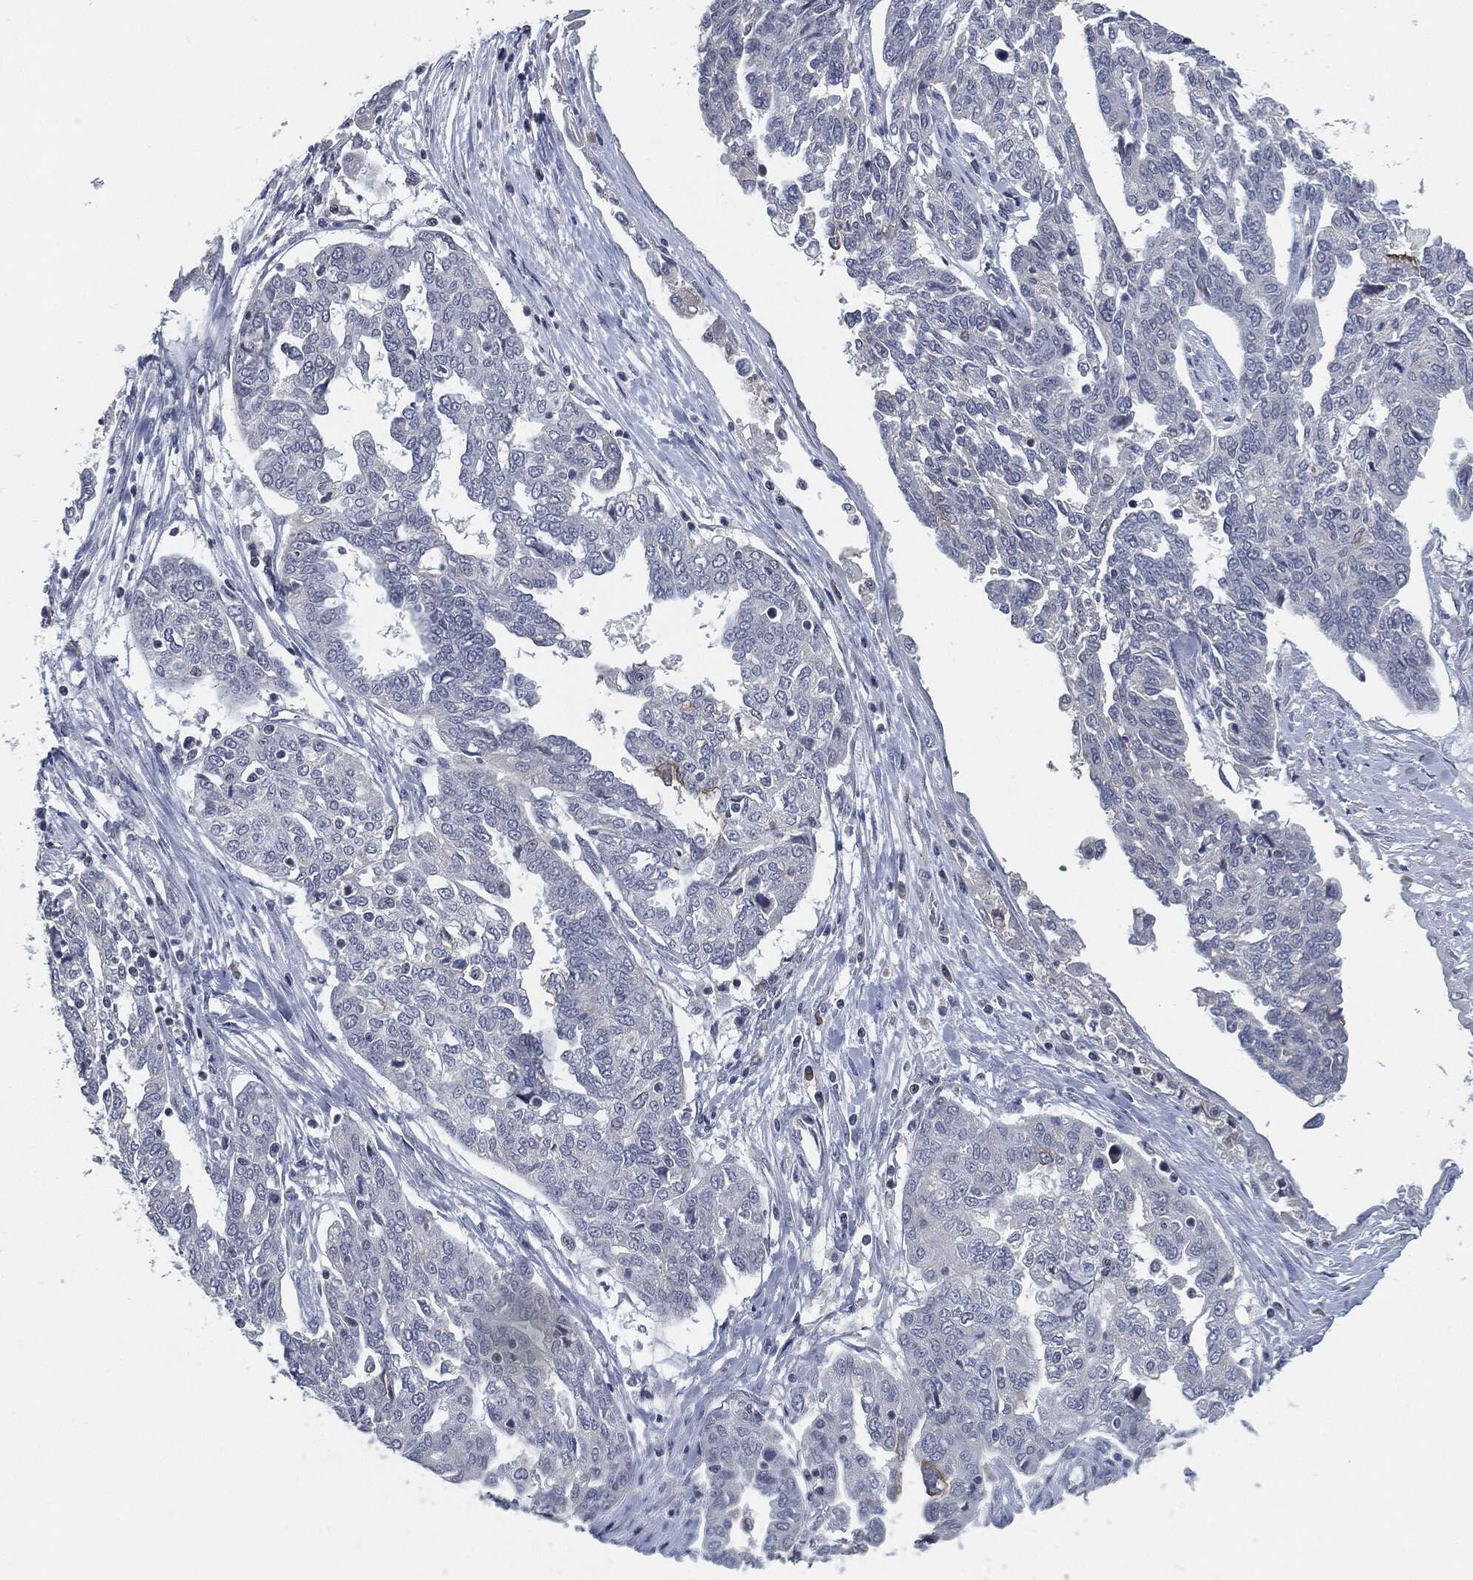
{"staining": {"intensity": "negative", "quantity": "none", "location": "none"}, "tissue": "ovarian cancer", "cell_type": "Tumor cells", "image_type": "cancer", "snomed": [{"axis": "morphology", "description": "Cystadenocarcinoma, serous, NOS"}, {"axis": "topography", "description": "Ovary"}], "caption": "This is an immunohistochemistry histopathology image of human ovarian cancer. There is no staining in tumor cells.", "gene": "PROM1", "patient": {"sex": "female", "age": 67}}